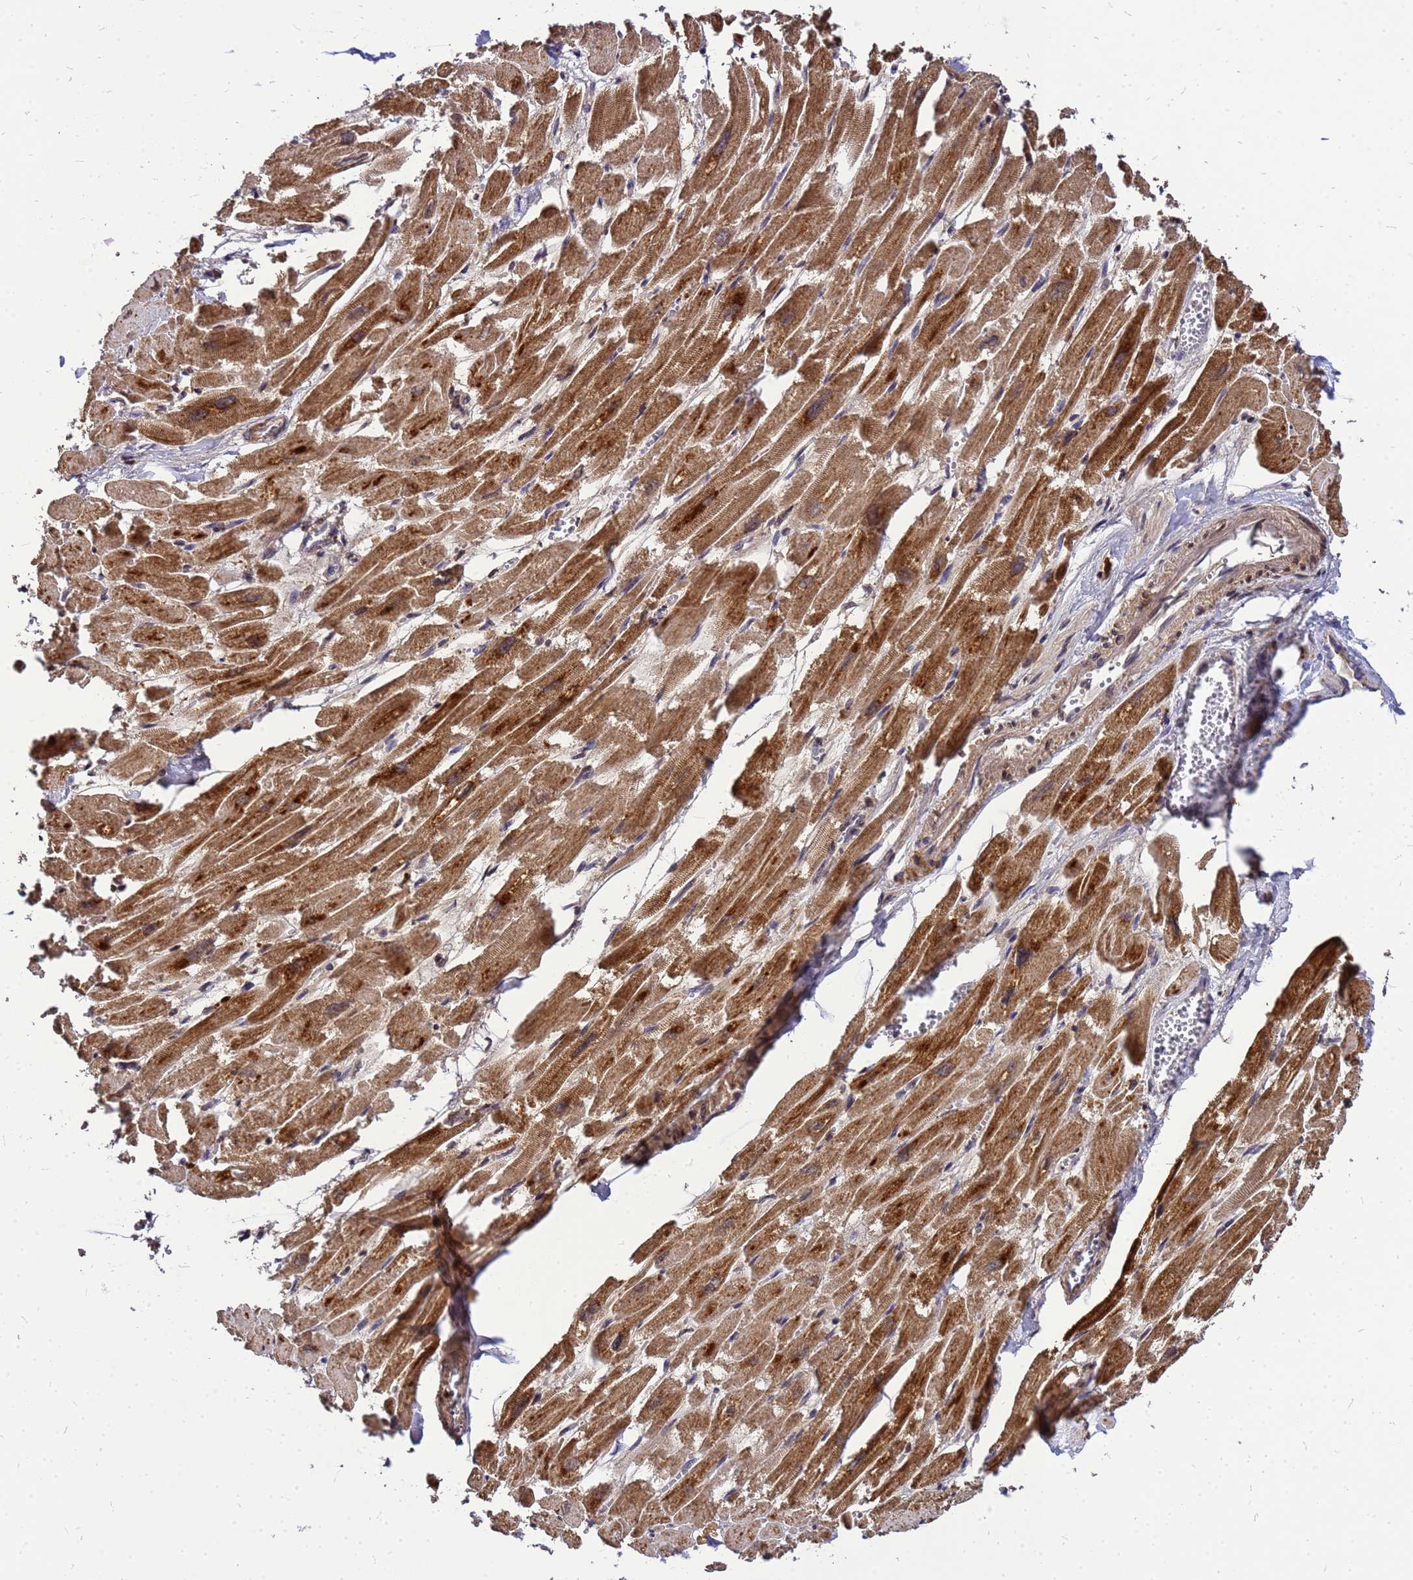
{"staining": {"intensity": "strong", "quantity": ">75%", "location": "cytoplasmic/membranous"}, "tissue": "heart muscle", "cell_type": "Cardiomyocytes", "image_type": "normal", "snomed": [{"axis": "morphology", "description": "Normal tissue, NOS"}, {"axis": "topography", "description": "Heart"}], "caption": "This image shows normal heart muscle stained with IHC to label a protein in brown. The cytoplasmic/membranous of cardiomyocytes show strong positivity for the protein. Nuclei are counter-stained blue.", "gene": "CMC4", "patient": {"sex": "male", "age": 54}}